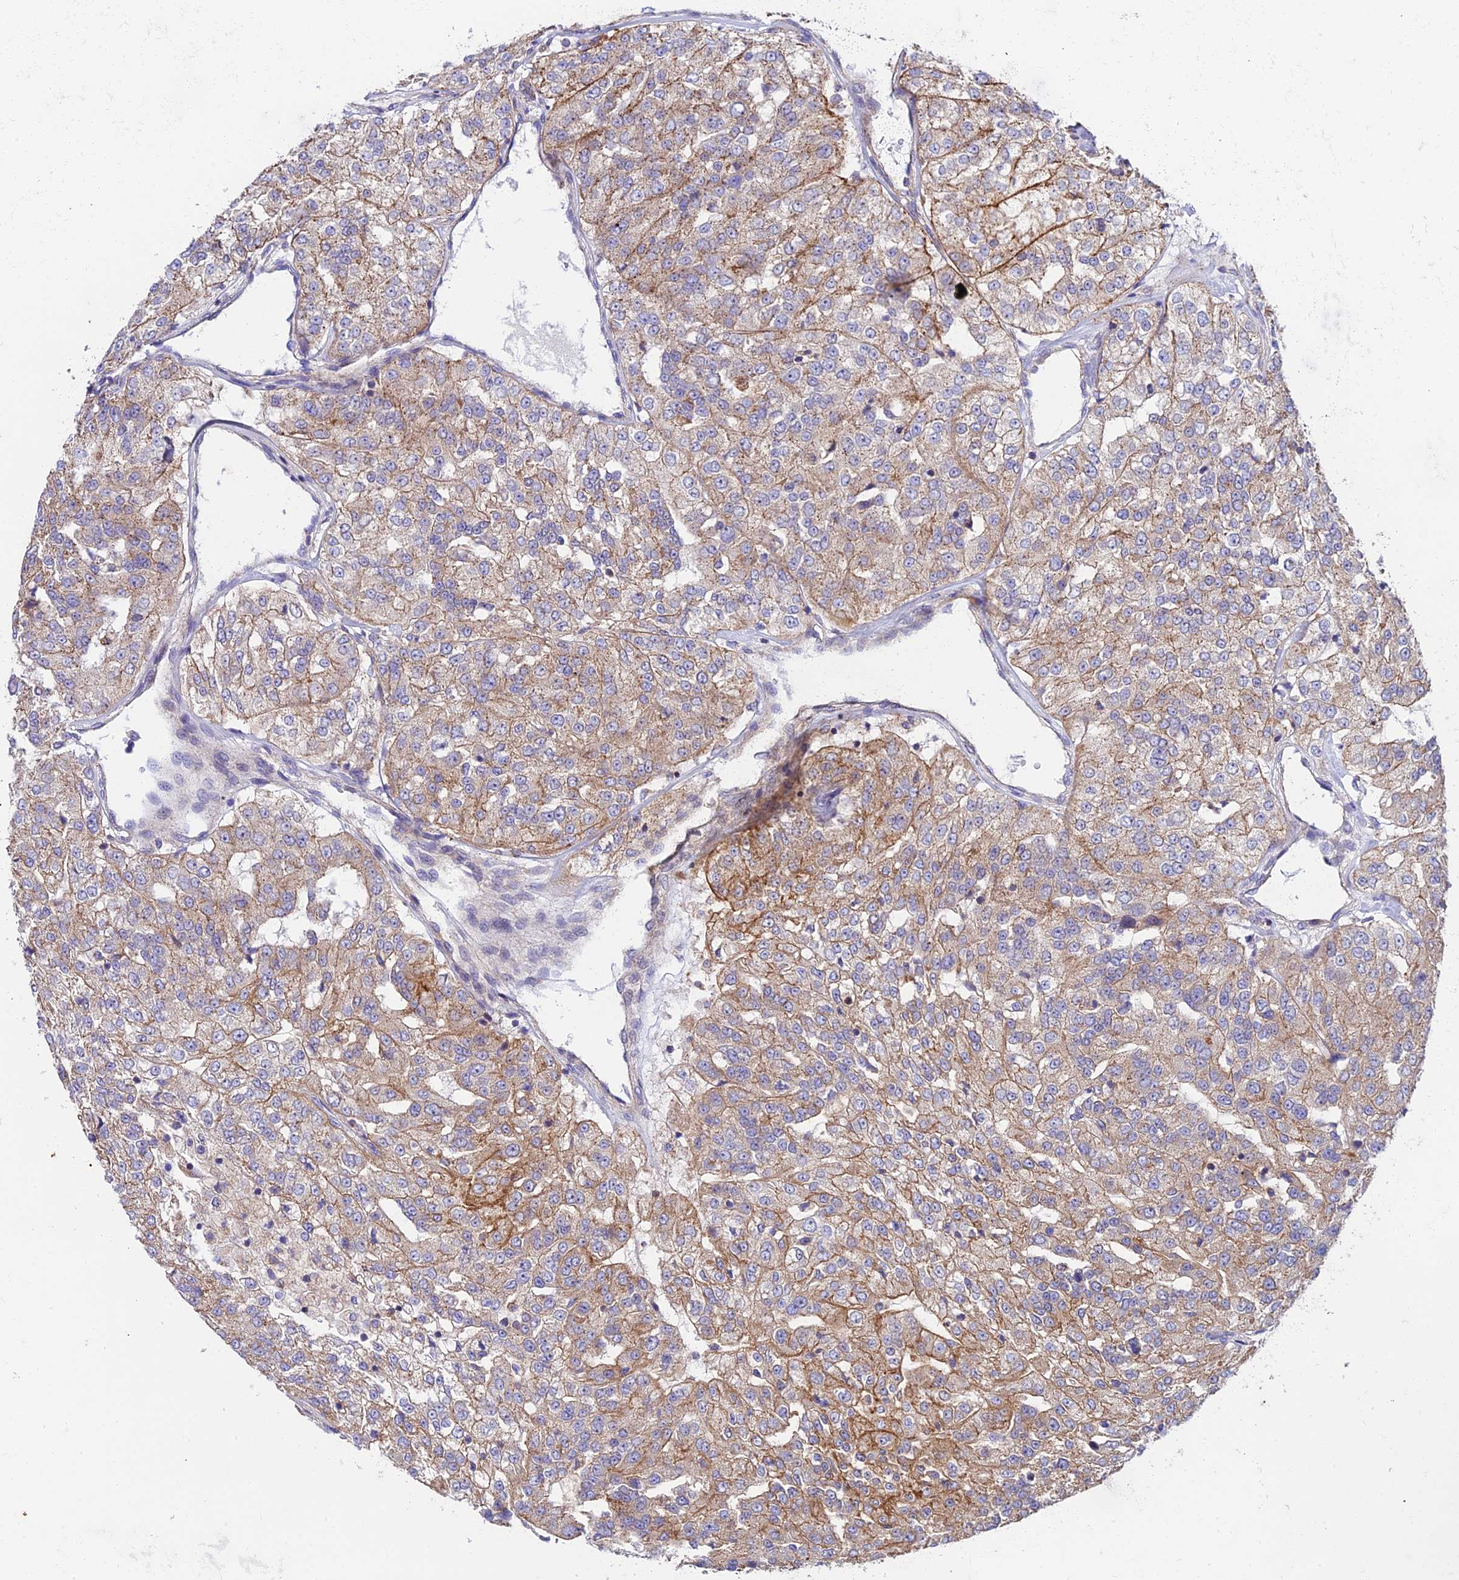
{"staining": {"intensity": "moderate", "quantity": "25%-75%", "location": "cytoplasmic/membranous"}, "tissue": "renal cancer", "cell_type": "Tumor cells", "image_type": "cancer", "snomed": [{"axis": "morphology", "description": "Adenocarcinoma, NOS"}, {"axis": "topography", "description": "Kidney"}], "caption": "Approximately 25%-75% of tumor cells in human renal adenocarcinoma reveal moderate cytoplasmic/membranous protein positivity as visualized by brown immunohistochemical staining.", "gene": "QRFP", "patient": {"sex": "female", "age": 63}}